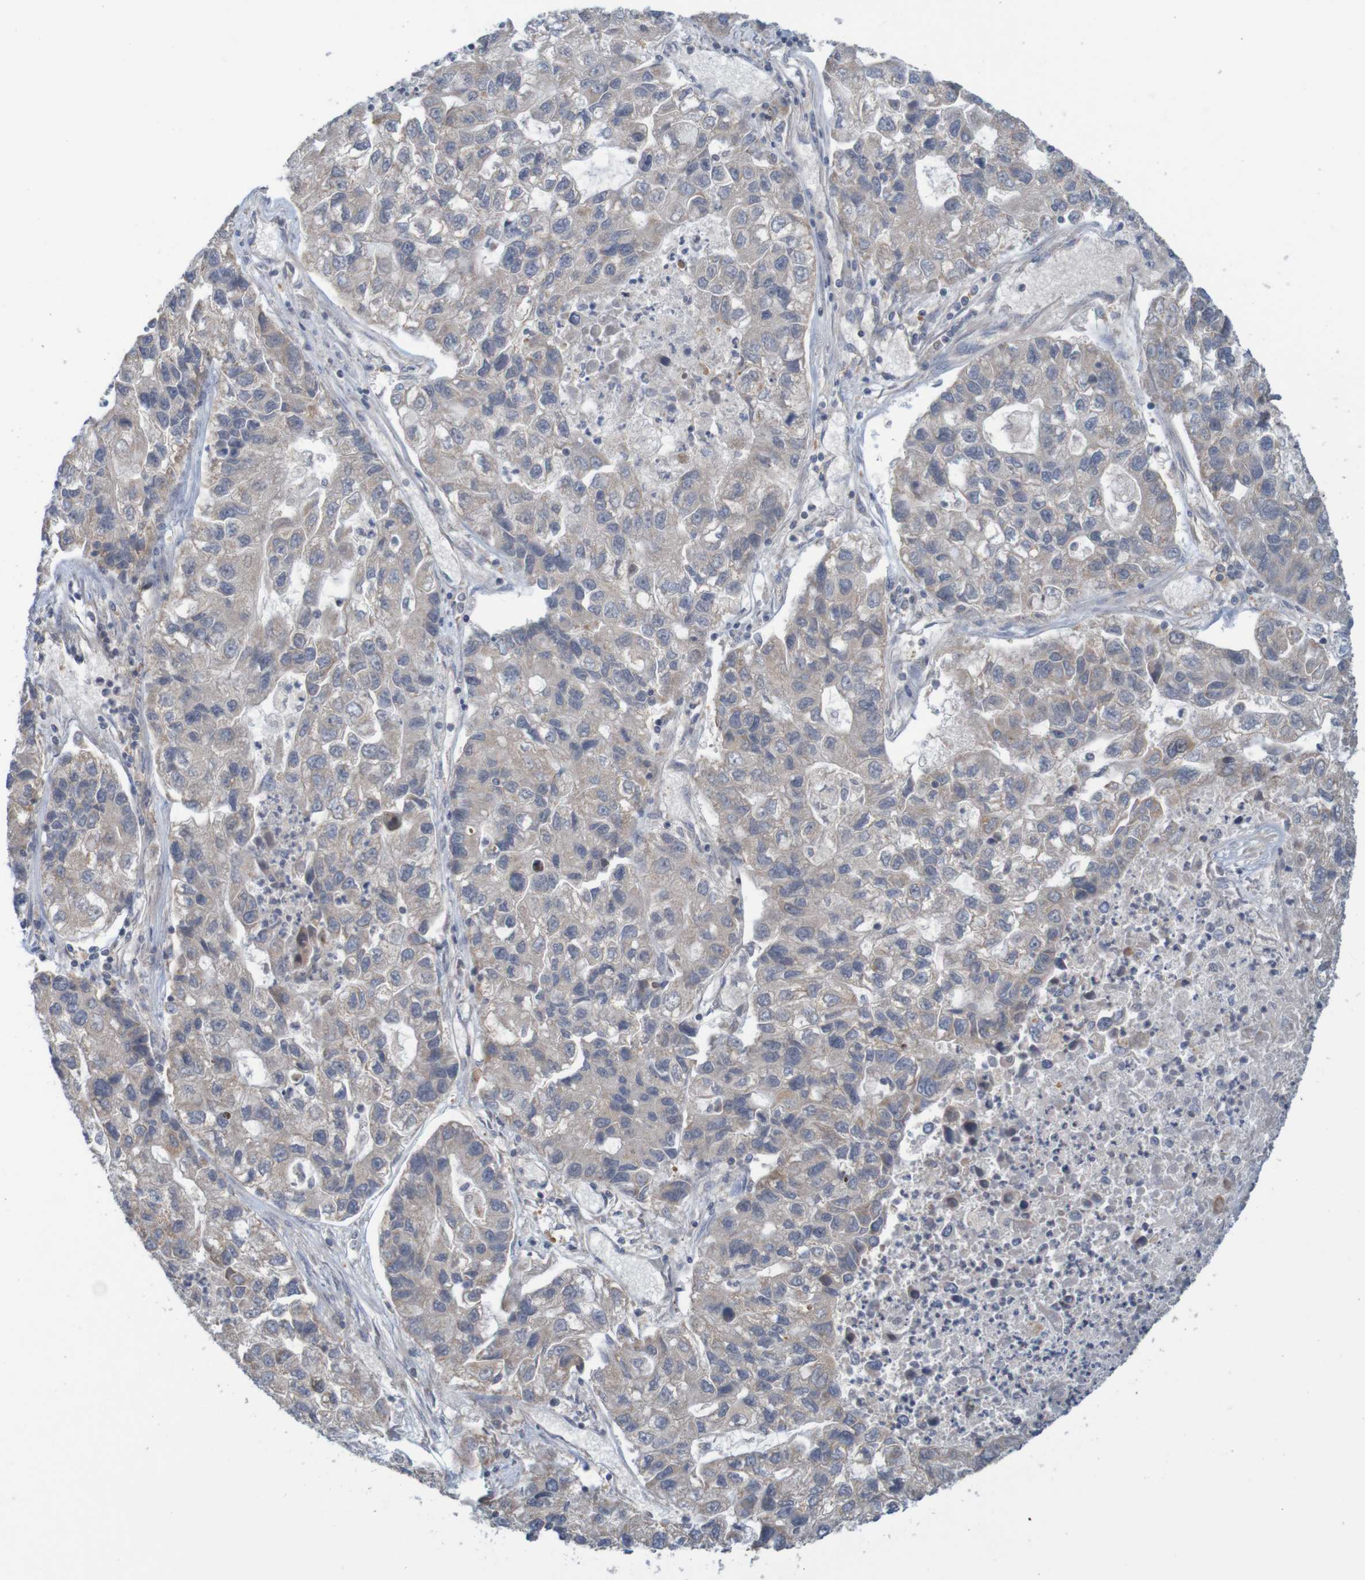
{"staining": {"intensity": "weak", "quantity": "<25%", "location": "cytoplasmic/membranous"}, "tissue": "lung cancer", "cell_type": "Tumor cells", "image_type": "cancer", "snomed": [{"axis": "morphology", "description": "Adenocarcinoma, NOS"}, {"axis": "topography", "description": "Lung"}], "caption": "This is an IHC histopathology image of human lung cancer. There is no expression in tumor cells.", "gene": "ANKK1", "patient": {"sex": "female", "age": 51}}